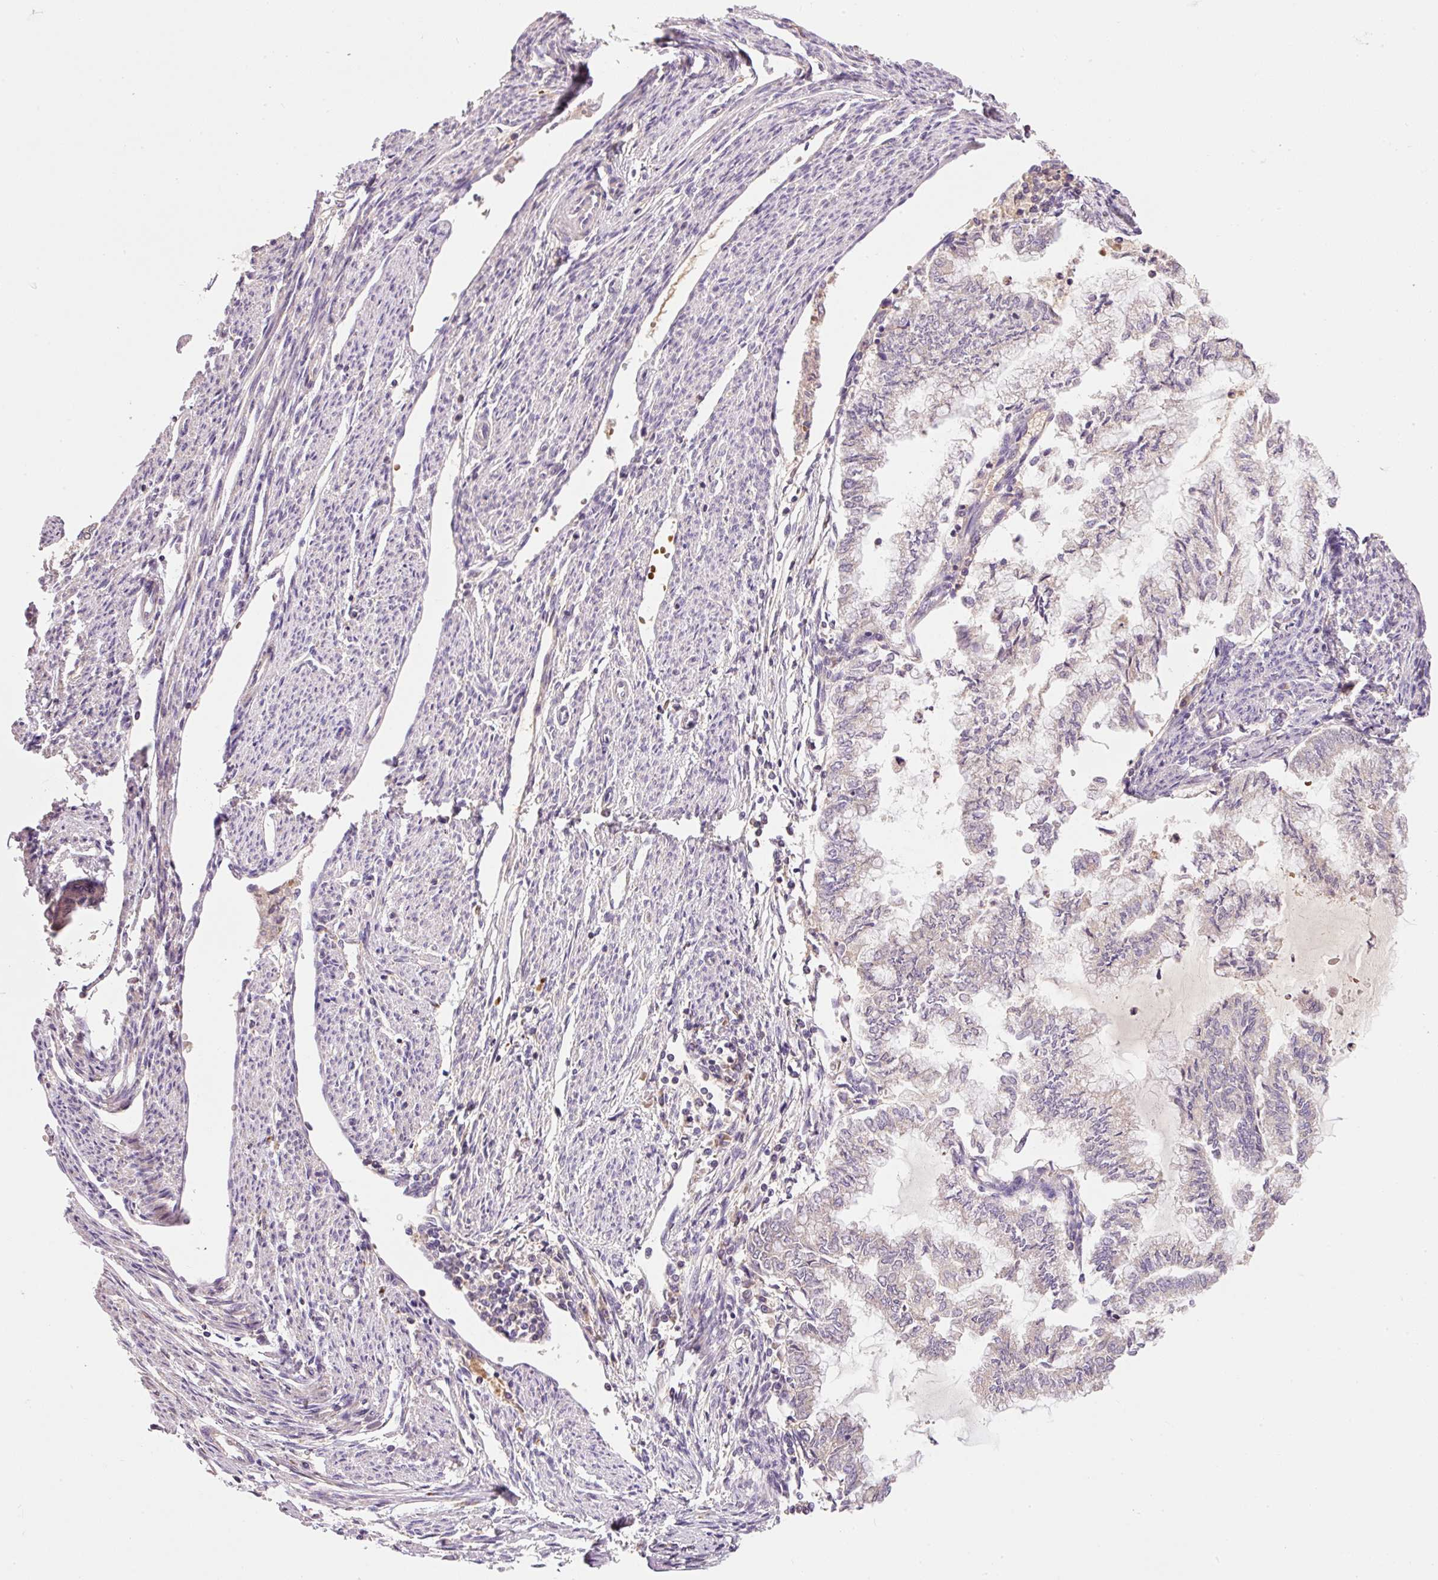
{"staining": {"intensity": "negative", "quantity": "none", "location": "none"}, "tissue": "endometrial cancer", "cell_type": "Tumor cells", "image_type": "cancer", "snomed": [{"axis": "morphology", "description": "Adenocarcinoma, NOS"}, {"axis": "topography", "description": "Endometrium"}], "caption": "Immunohistochemistry micrograph of neoplastic tissue: adenocarcinoma (endometrial) stained with DAB shows no significant protein positivity in tumor cells. (Stains: DAB immunohistochemistry (IHC) with hematoxylin counter stain, Microscopy: brightfield microscopy at high magnification).", "gene": "CMTM8", "patient": {"sex": "female", "age": 79}}